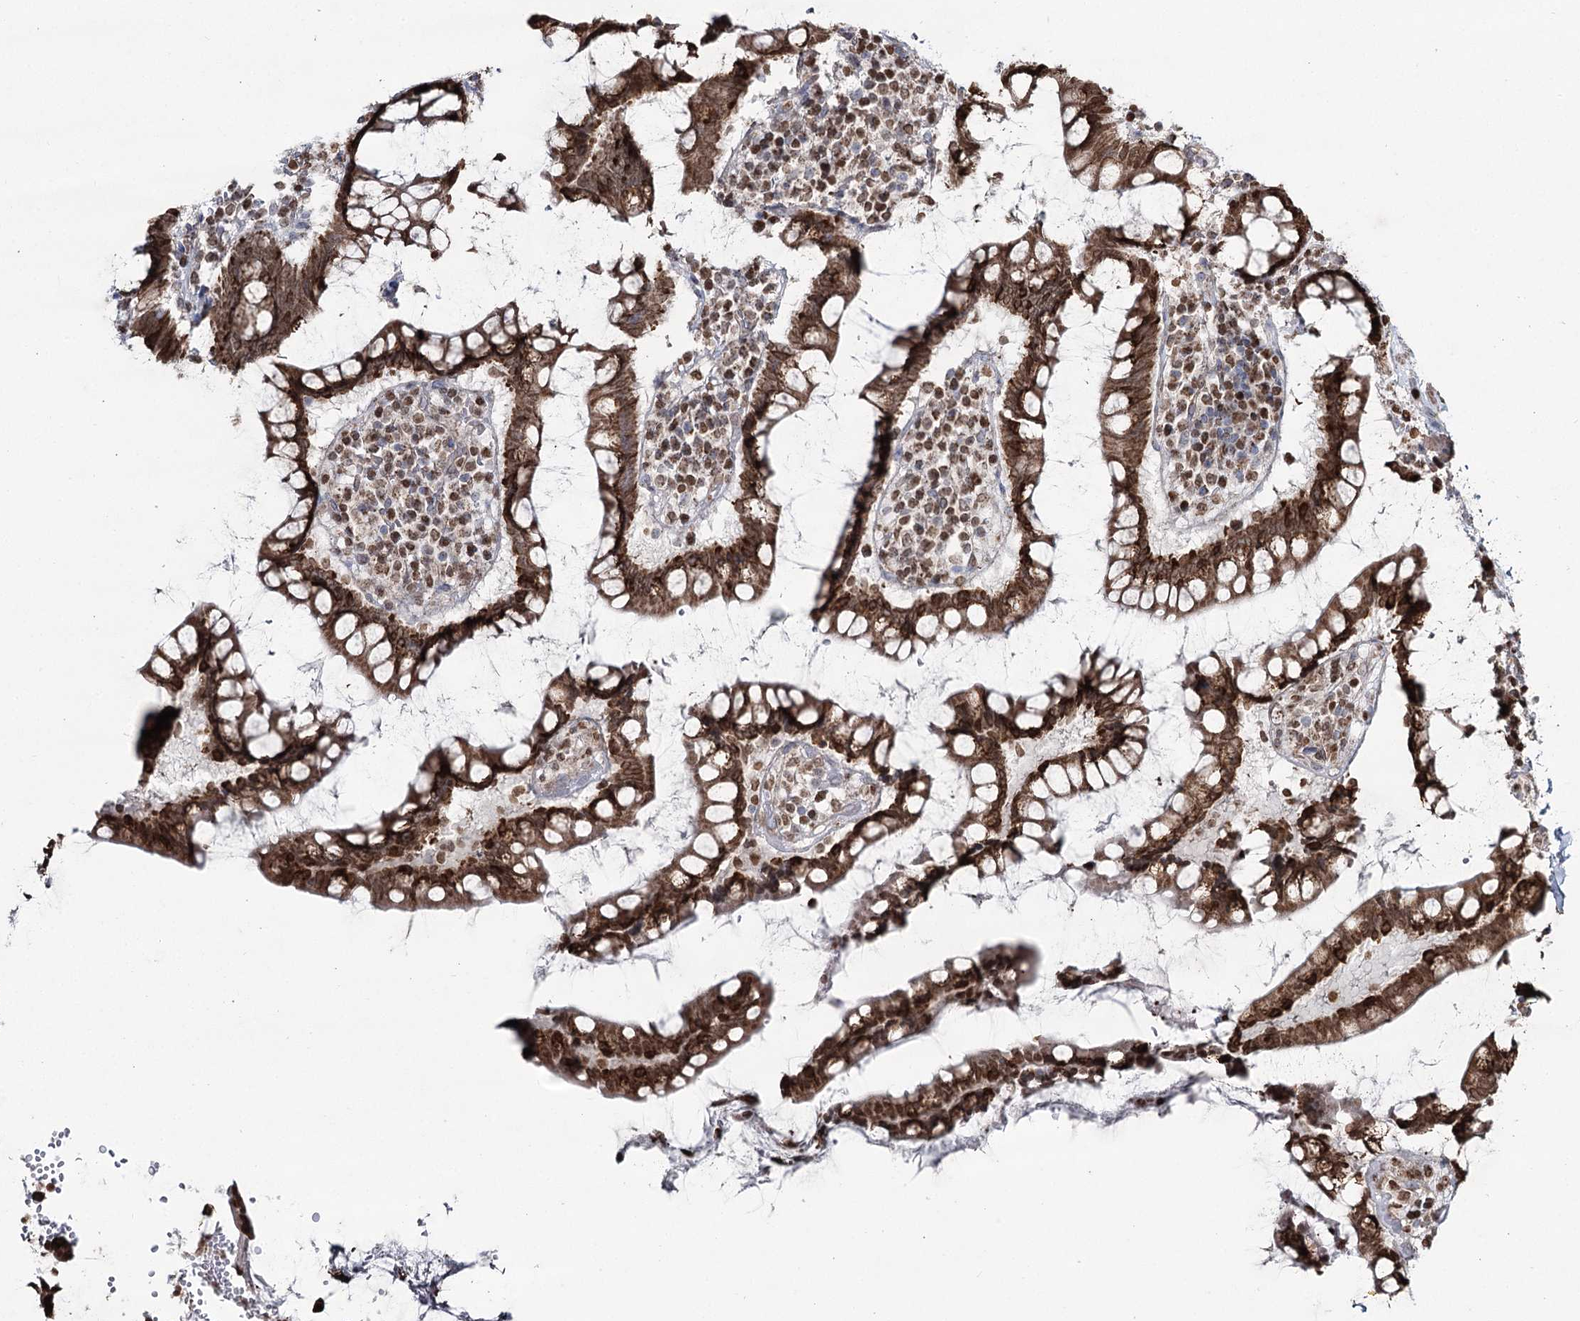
{"staining": {"intensity": "negative", "quantity": "none", "location": "none"}, "tissue": "colon", "cell_type": "Endothelial cells", "image_type": "normal", "snomed": [{"axis": "morphology", "description": "Normal tissue, NOS"}, {"axis": "topography", "description": "Colon"}], "caption": "Endothelial cells are negative for protein expression in normal human colon. Nuclei are stained in blue.", "gene": "PDHX", "patient": {"sex": "female", "age": 79}}